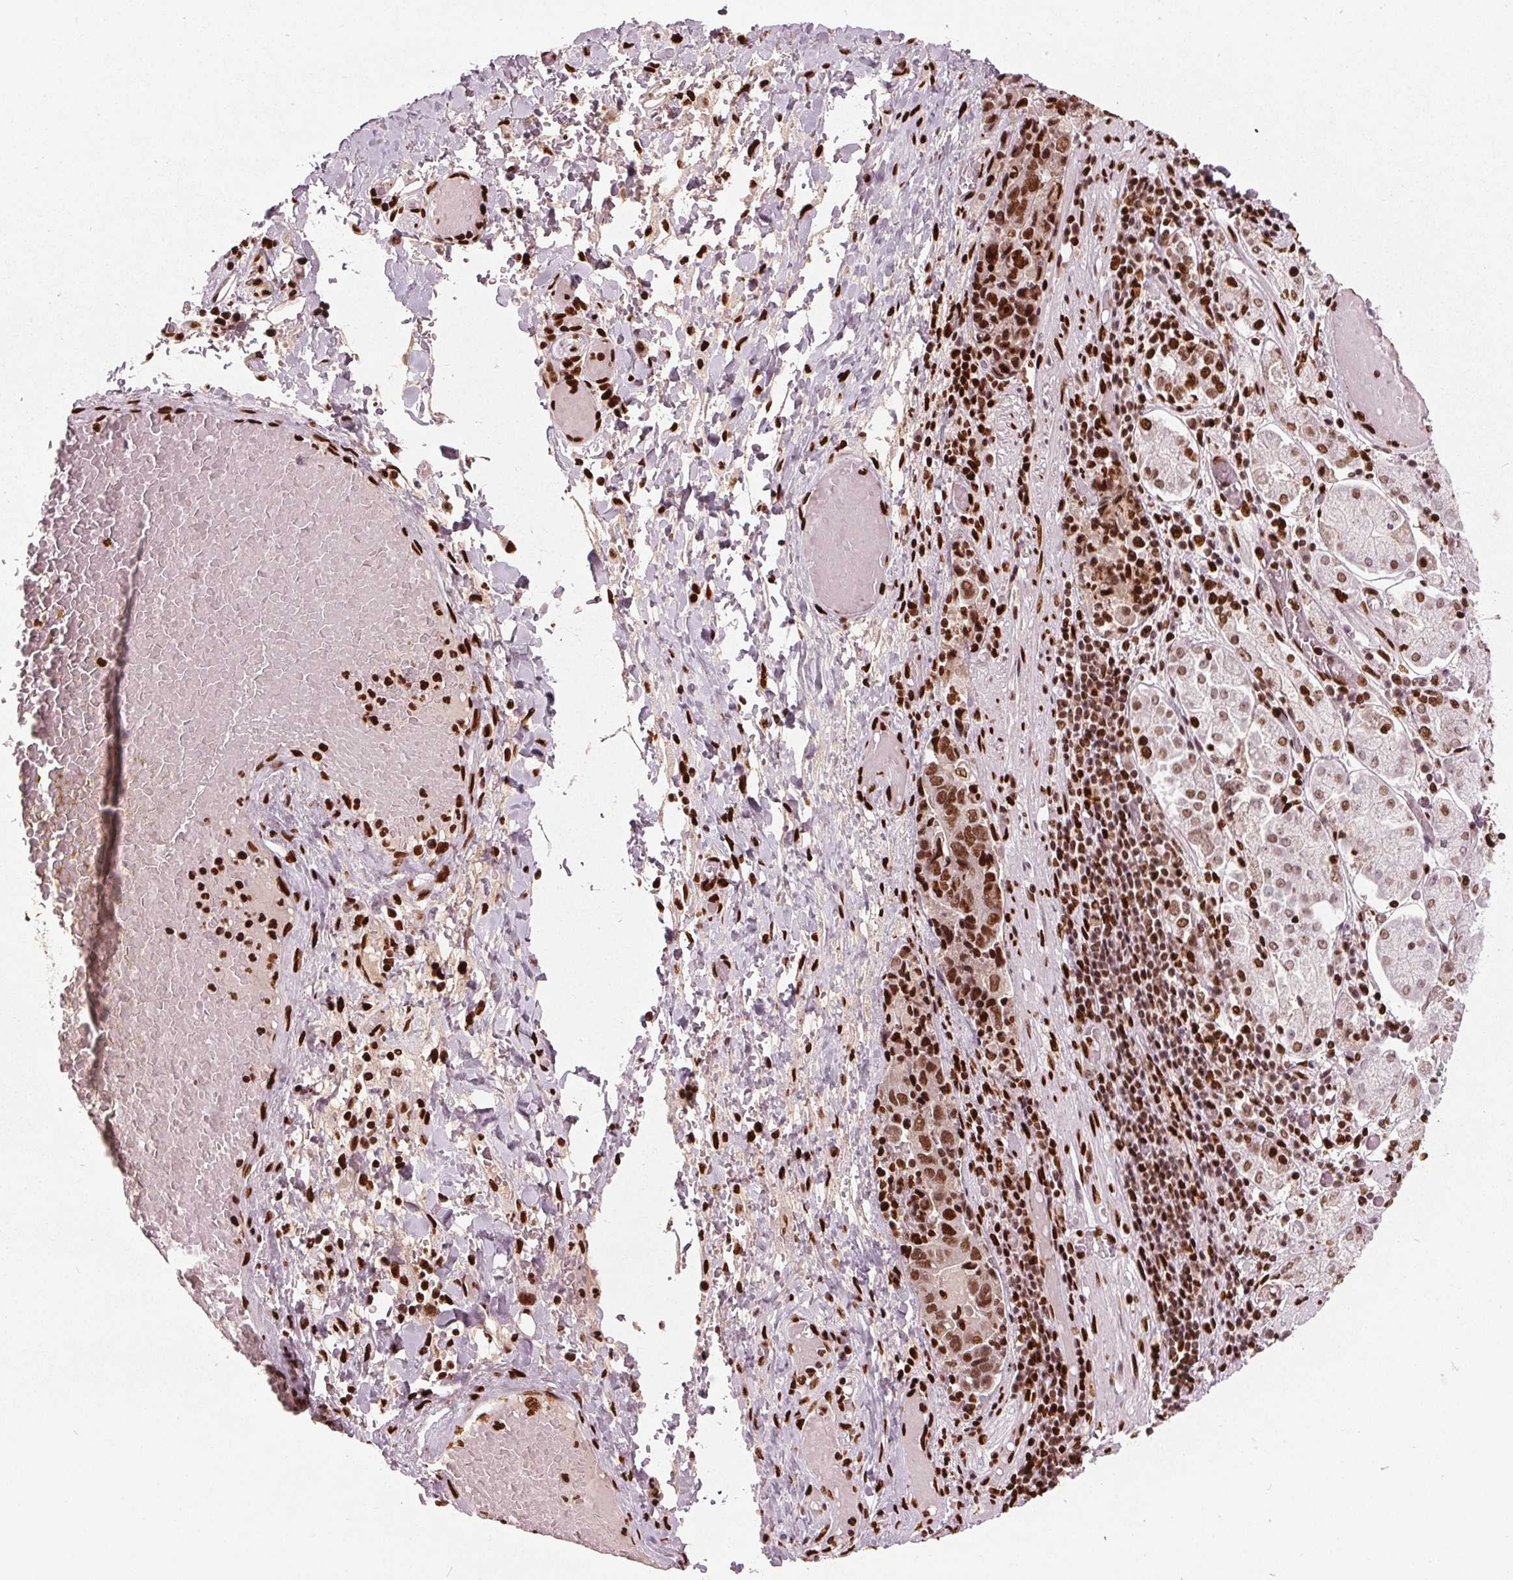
{"staining": {"intensity": "strong", "quantity": "25%-75%", "location": "nuclear"}, "tissue": "stomach cancer", "cell_type": "Tumor cells", "image_type": "cancer", "snomed": [{"axis": "morphology", "description": "Adenocarcinoma, NOS"}, {"axis": "topography", "description": "Stomach, upper"}, {"axis": "topography", "description": "Stomach"}], "caption": "Strong nuclear positivity for a protein is seen in about 25%-75% of tumor cells of adenocarcinoma (stomach) using immunohistochemistry.", "gene": "BRD4", "patient": {"sex": "male", "age": 62}}